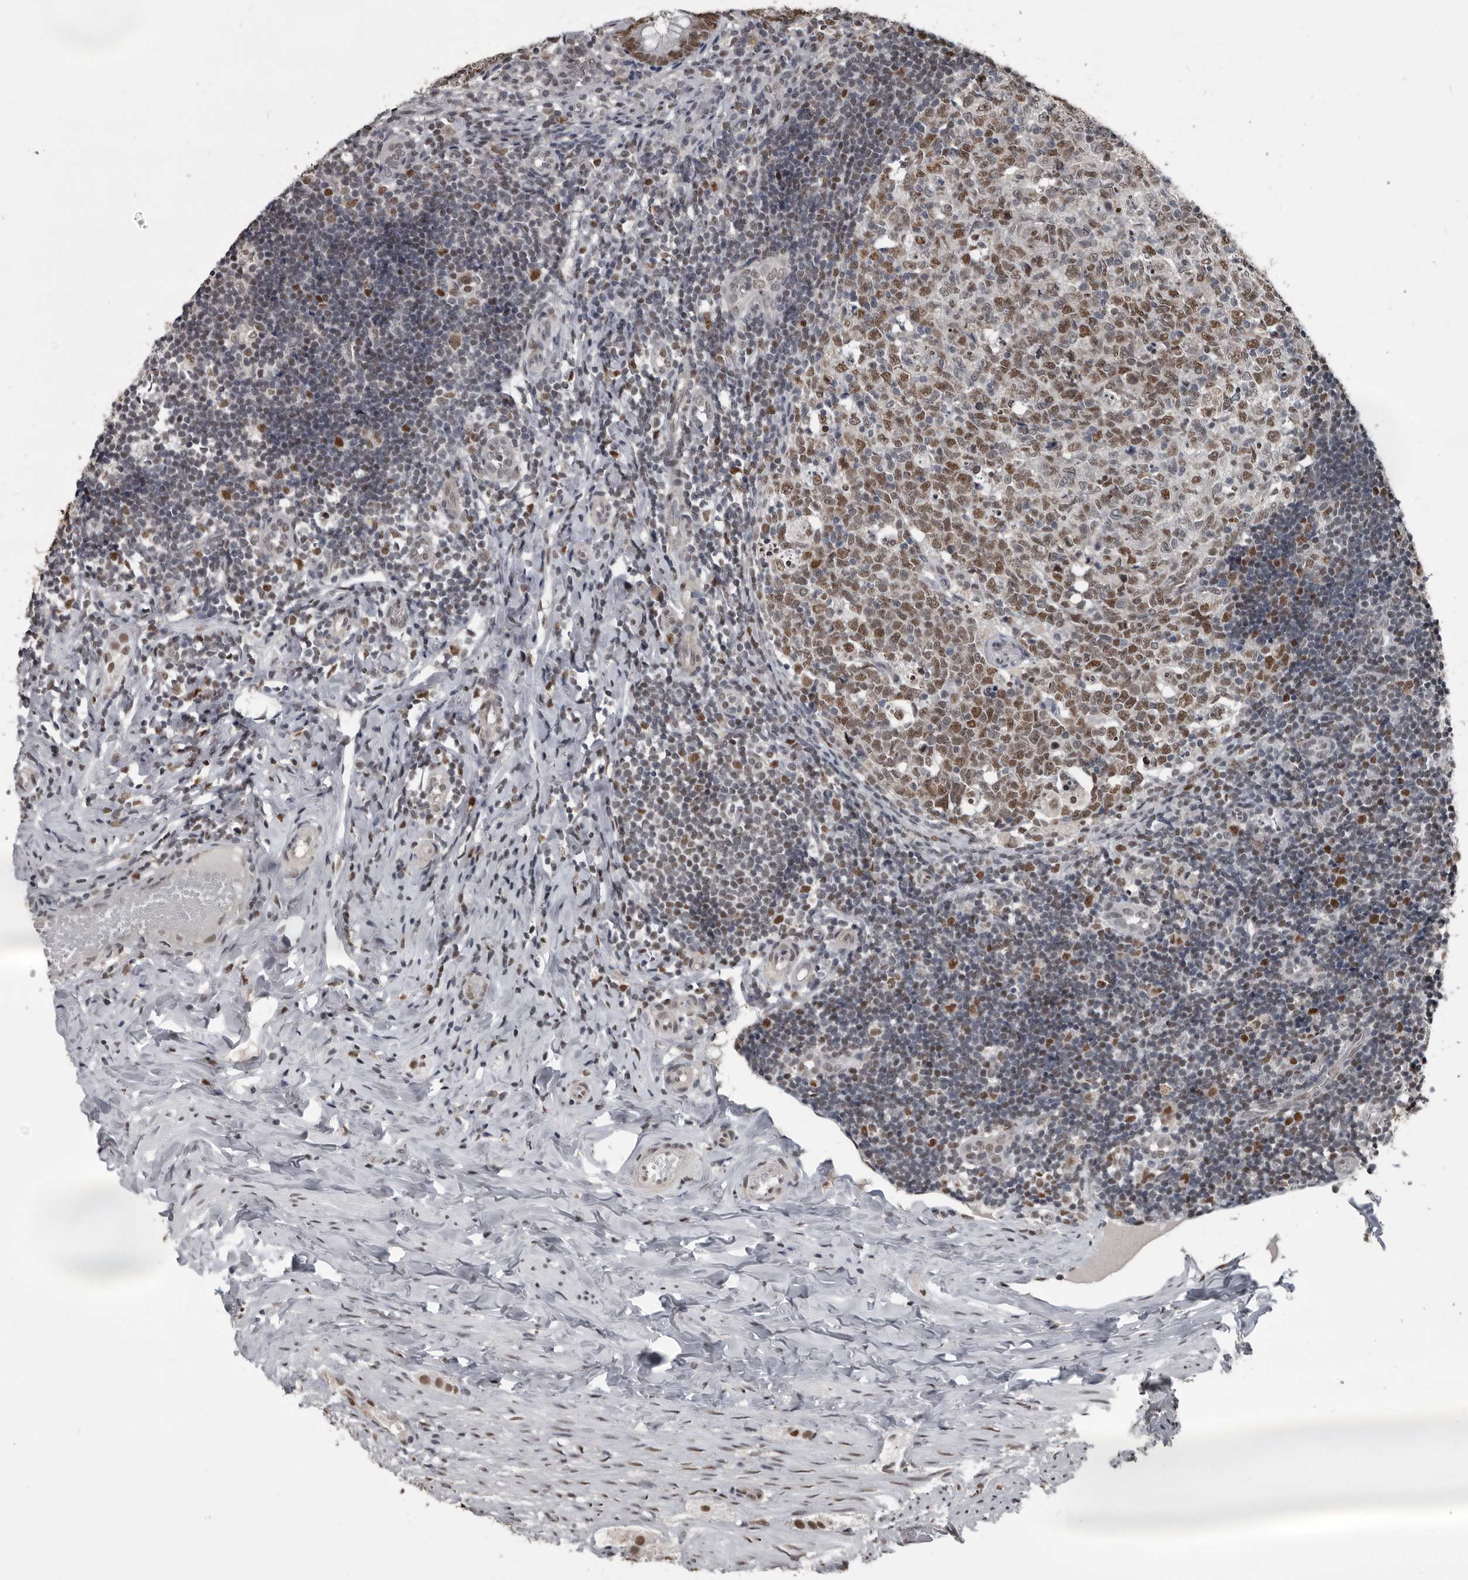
{"staining": {"intensity": "moderate", "quantity": ">75%", "location": "nuclear"}, "tissue": "appendix", "cell_type": "Glandular cells", "image_type": "normal", "snomed": [{"axis": "morphology", "description": "Normal tissue, NOS"}, {"axis": "topography", "description": "Appendix"}], "caption": "Immunohistochemistry photomicrograph of normal appendix stained for a protein (brown), which exhibits medium levels of moderate nuclear expression in about >75% of glandular cells.", "gene": "CHD1L", "patient": {"sex": "male", "age": 8}}